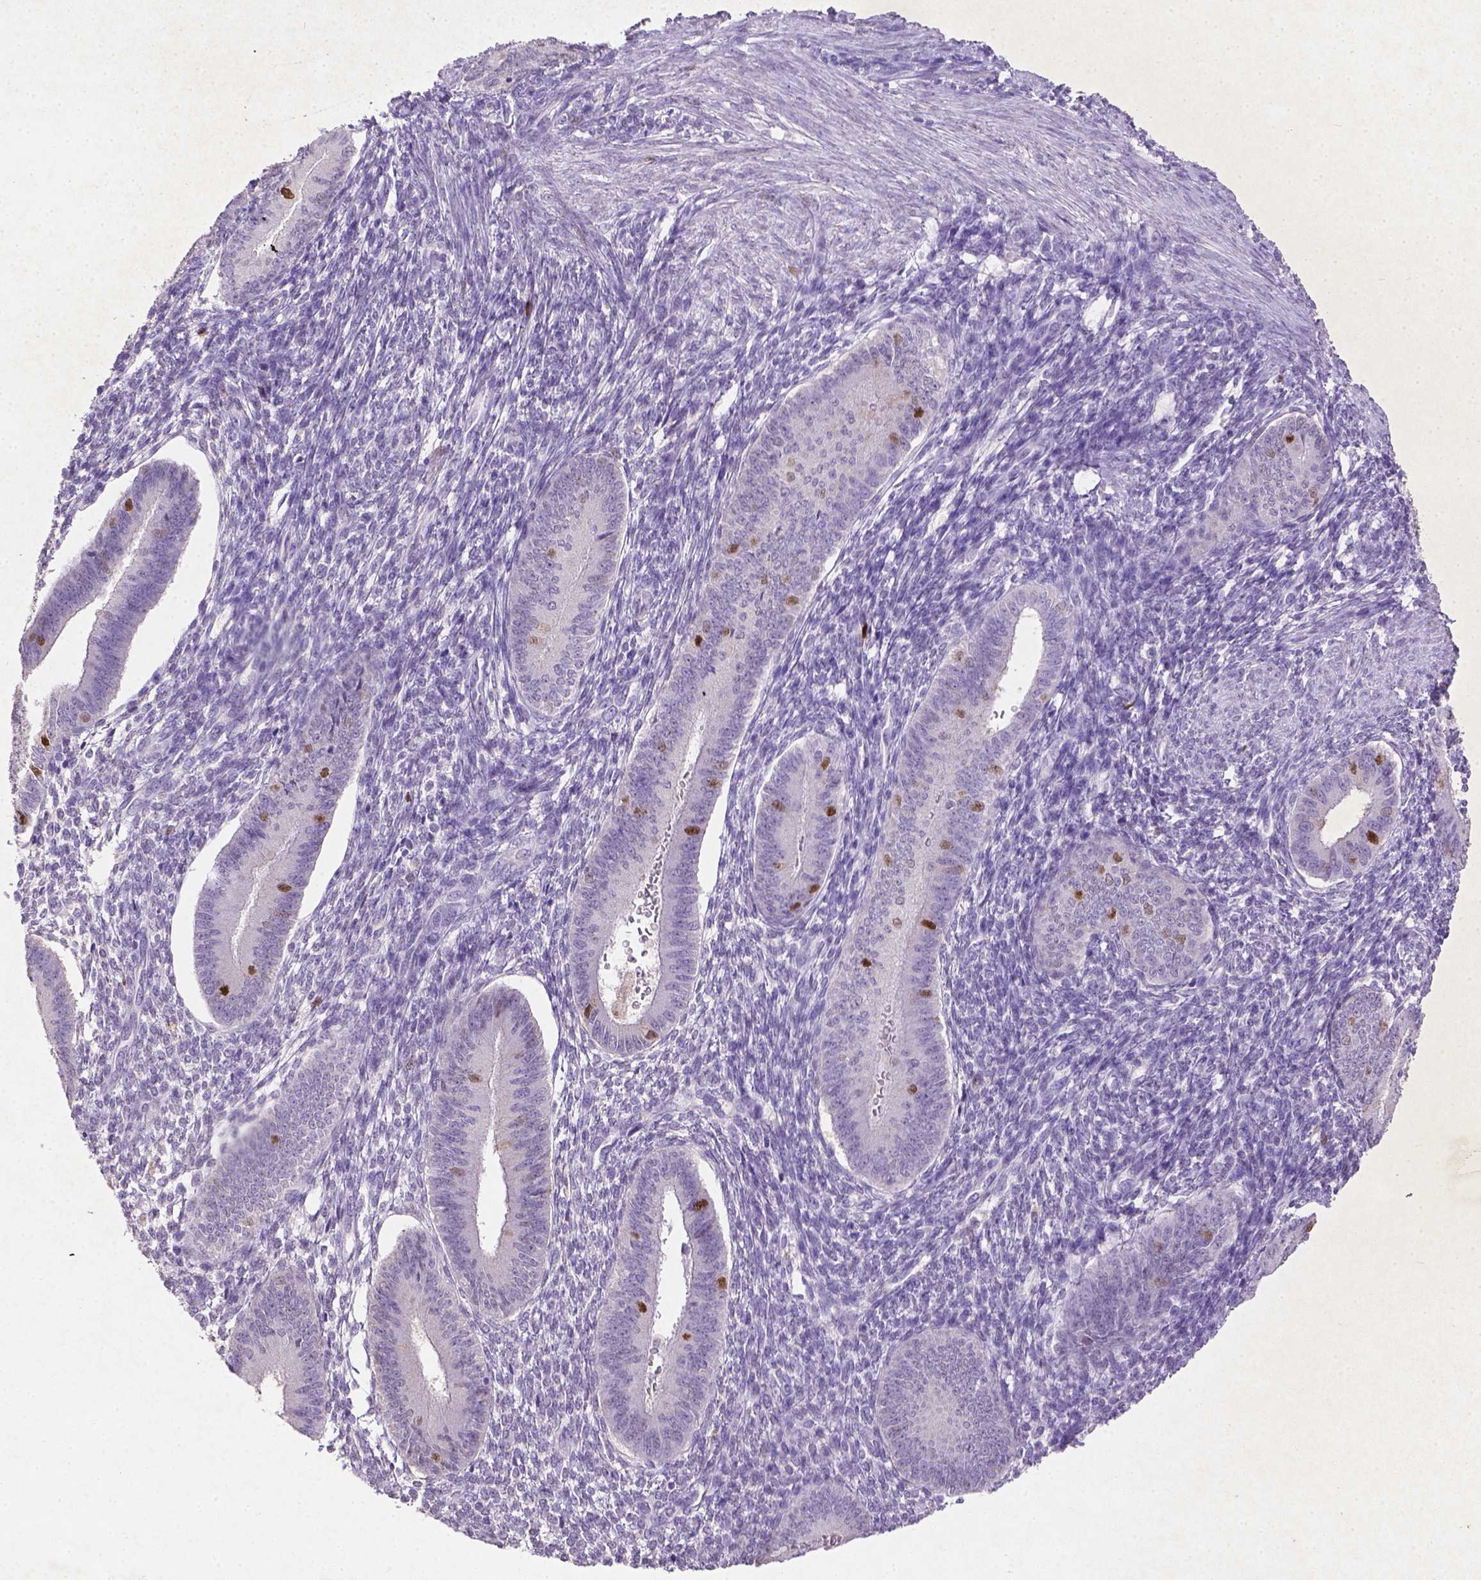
{"staining": {"intensity": "negative", "quantity": "none", "location": "none"}, "tissue": "endometrium", "cell_type": "Cells in endometrial stroma", "image_type": "normal", "snomed": [{"axis": "morphology", "description": "Normal tissue, NOS"}, {"axis": "topography", "description": "Endometrium"}], "caption": "The histopathology image displays no staining of cells in endometrial stroma in normal endometrium.", "gene": "CDKN1A", "patient": {"sex": "female", "age": 39}}